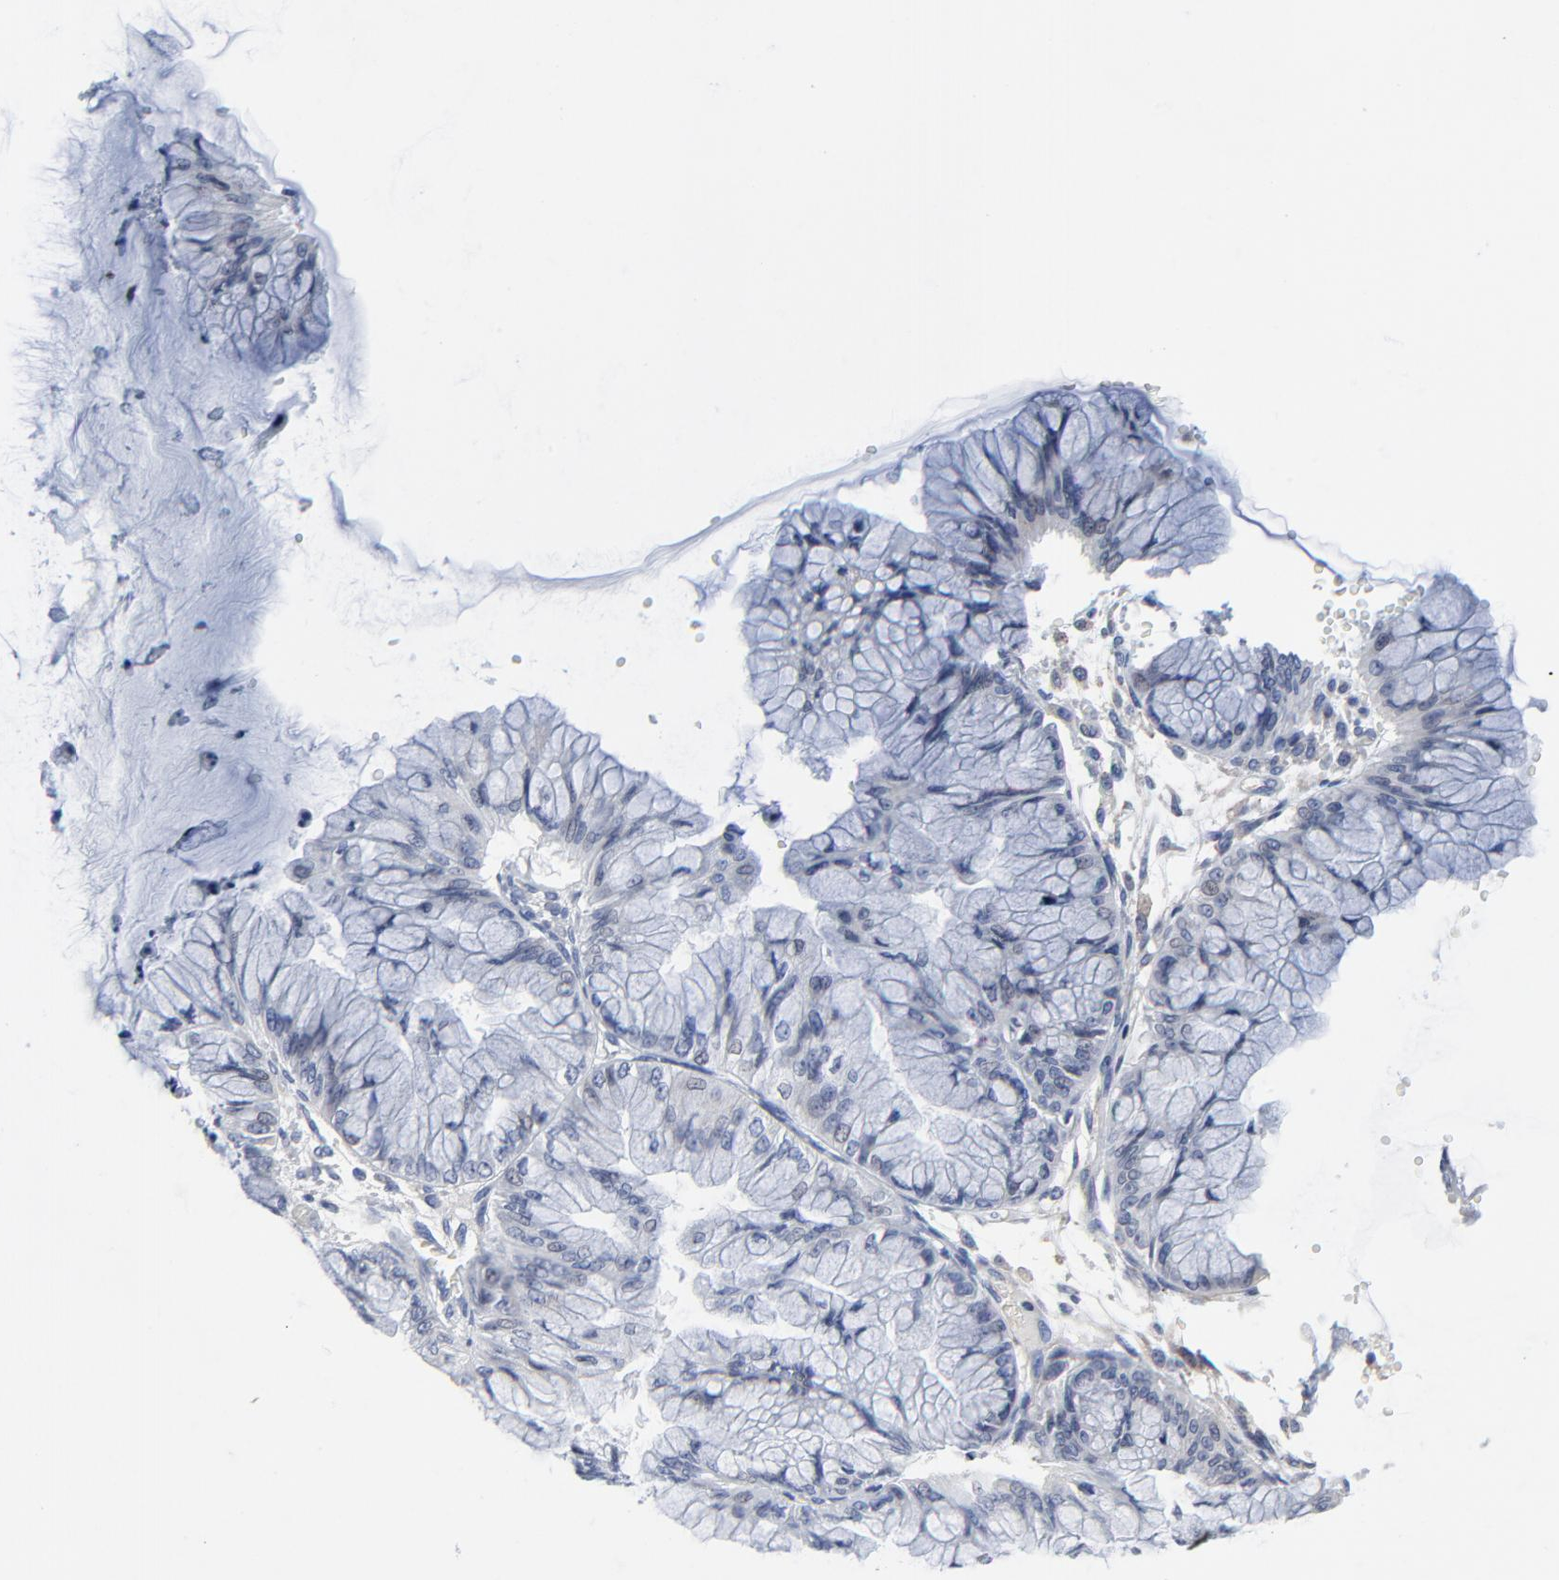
{"staining": {"intensity": "negative", "quantity": "none", "location": "none"}, "tissue": "ovarian cancer", "cell_type": "Tumor cells", "image_type": "cancer", "snomed": [{"axis": "morphology", "description": "Cystadenocarcinoma, mucinous, NOS"}, {"axis": "topography", "description": "Ovary"}], "caption": "This is an immunohistochemistry (IHC) image of mucinous cystadenocarcinoma (ovarian). There is no positivity in tumor cells.", "gene": "NLGN3", "patient": {"sex": "female", "age": 63}}